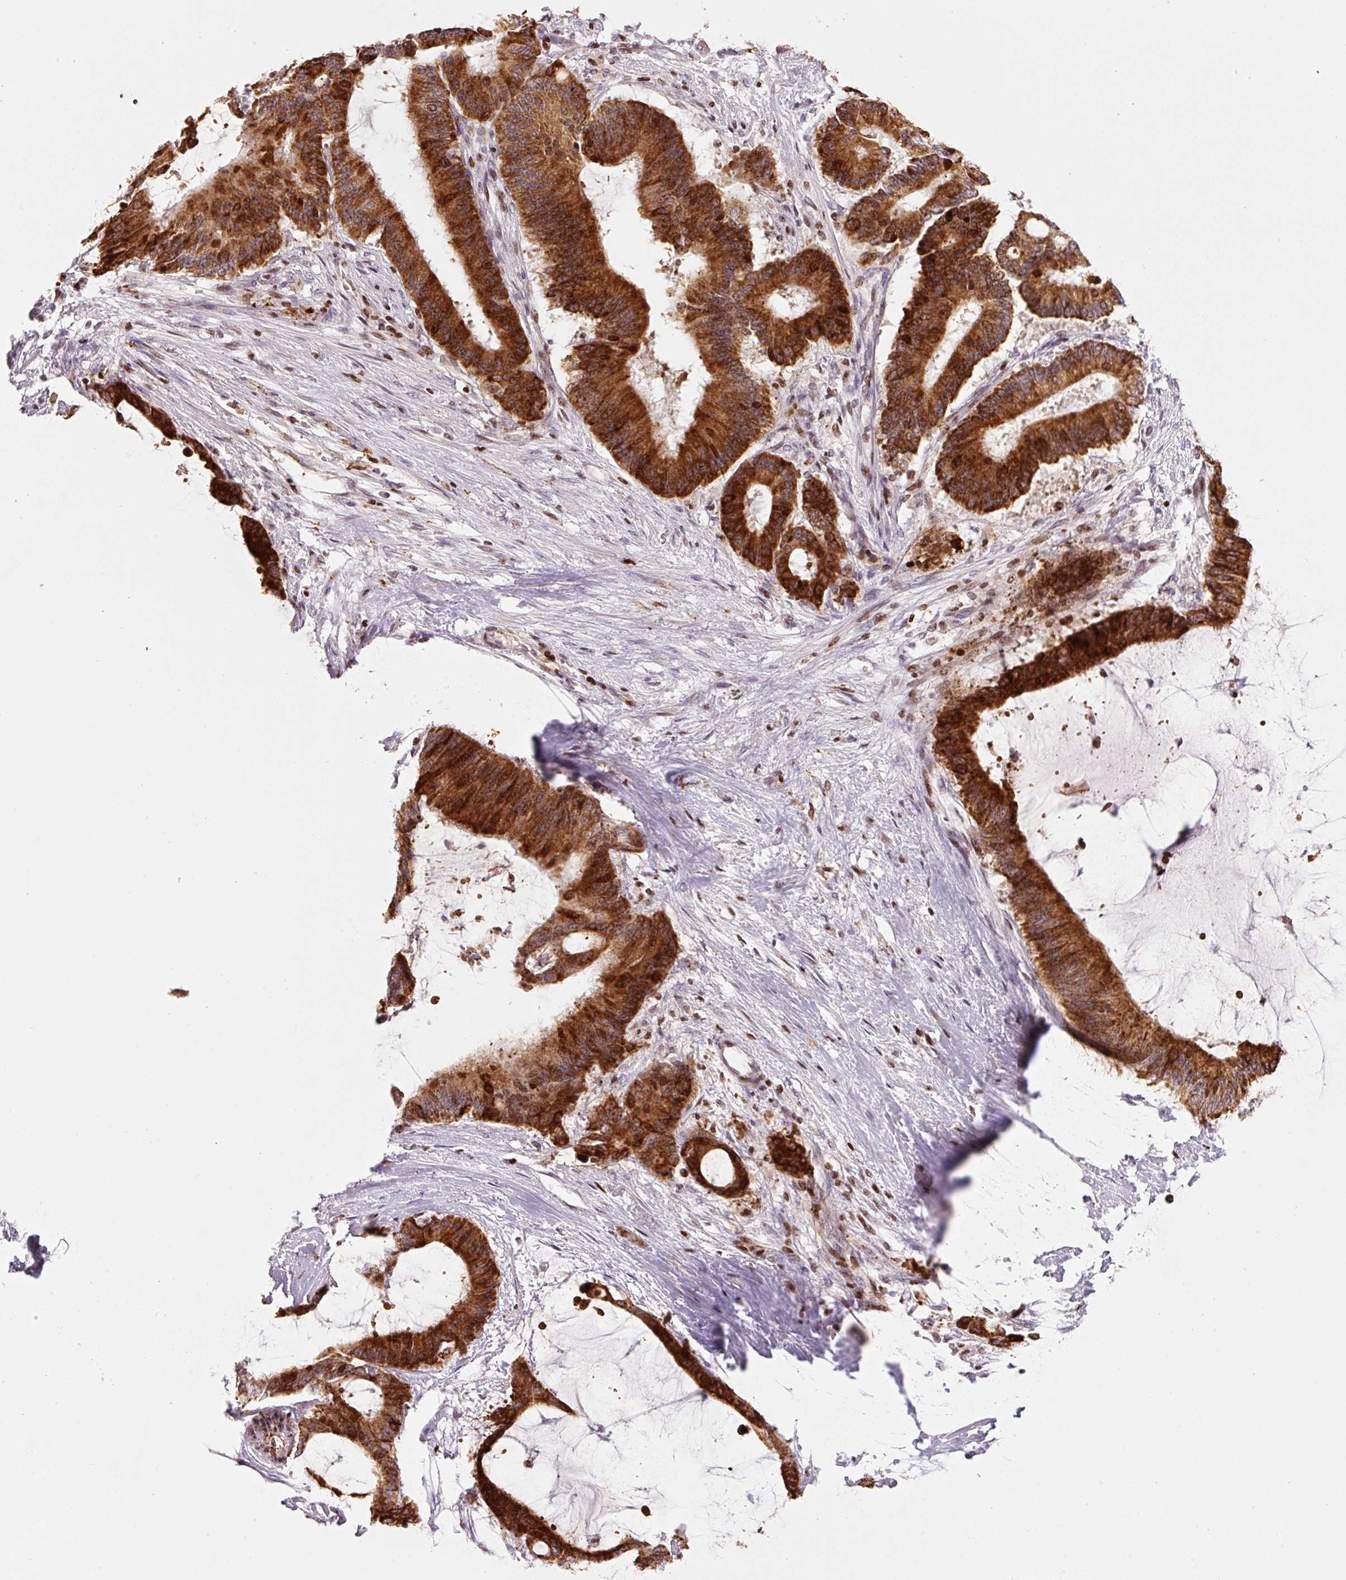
{"staining": {"intensity": "strong", "quantity": ">75%", "location": "cytoplasmic/membranous"}, "tissue": "liver cancer", "cell_type": "Tumor cells", "image_type": "cancer", "snomed": [{"axis": "morphology", "description": "Normal tissue, NOS"}, {"axis": "morphology", "description": "Cholangiocarcinoma"}, {"axis": "topography", "description": "Liver"}, {"axis": "topography", "description": "Peripheral nerve tissue"}], "caption": "An immunohistochemistry (IHC) micrograph of neoplastic tissue is shown. Protein staining in brown labels strong cytoplasmic/membranous positivity in cholangiocarcinoma (liver) within tumor cells. (DAB IHC, brown staining for protein, blue staining for nuclei).", "gene": "TMEM8B", "patient": {"sex": "female", "age": 73}}